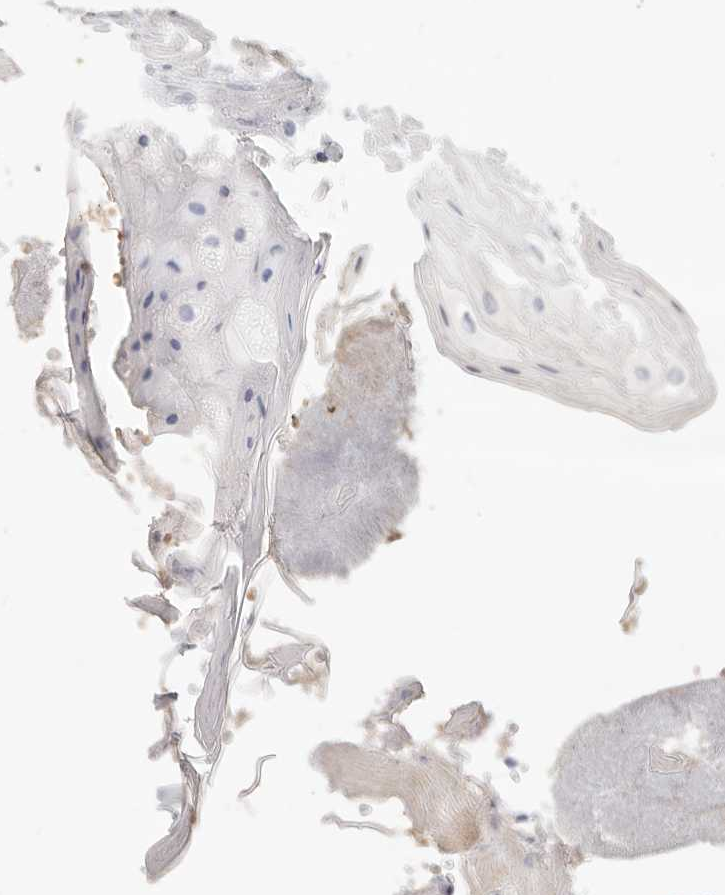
{"staining": {"intensity": "moderate", "quantity": "<25%", "location": "cytoplasmic/membranous"}, "tissue": "oral mucosa", "cell_type": "Squamous epithelial cells", "image_type": "normal", "snomed": [{"axis": "morphology", "description": "Normal tissue, NOS"}, {"axis": "morphology", "description": "Squamous cell carcinoma, NOS"}, {"axis": "topography", "description": "Skeletal muscle"}, {"axis": "topography", "description": "Oral tissue"}, {"axis": "topography", "description": "Salivary gland"}, {"axis": "topography", "description": "Head-Neck"}], "caption": "A high-resolution image shows immunohistochemistry (IHC) staining of normal oral mucosa, which reveals moderate cytoplasmic/membranous positivity in about <25% of squamous epithelial cells. (brown staining indicates protein expression, while blue staining denotes nuclei).", "gene": "TMEM63B", "patient": {"sex": "male", "age": 54}}